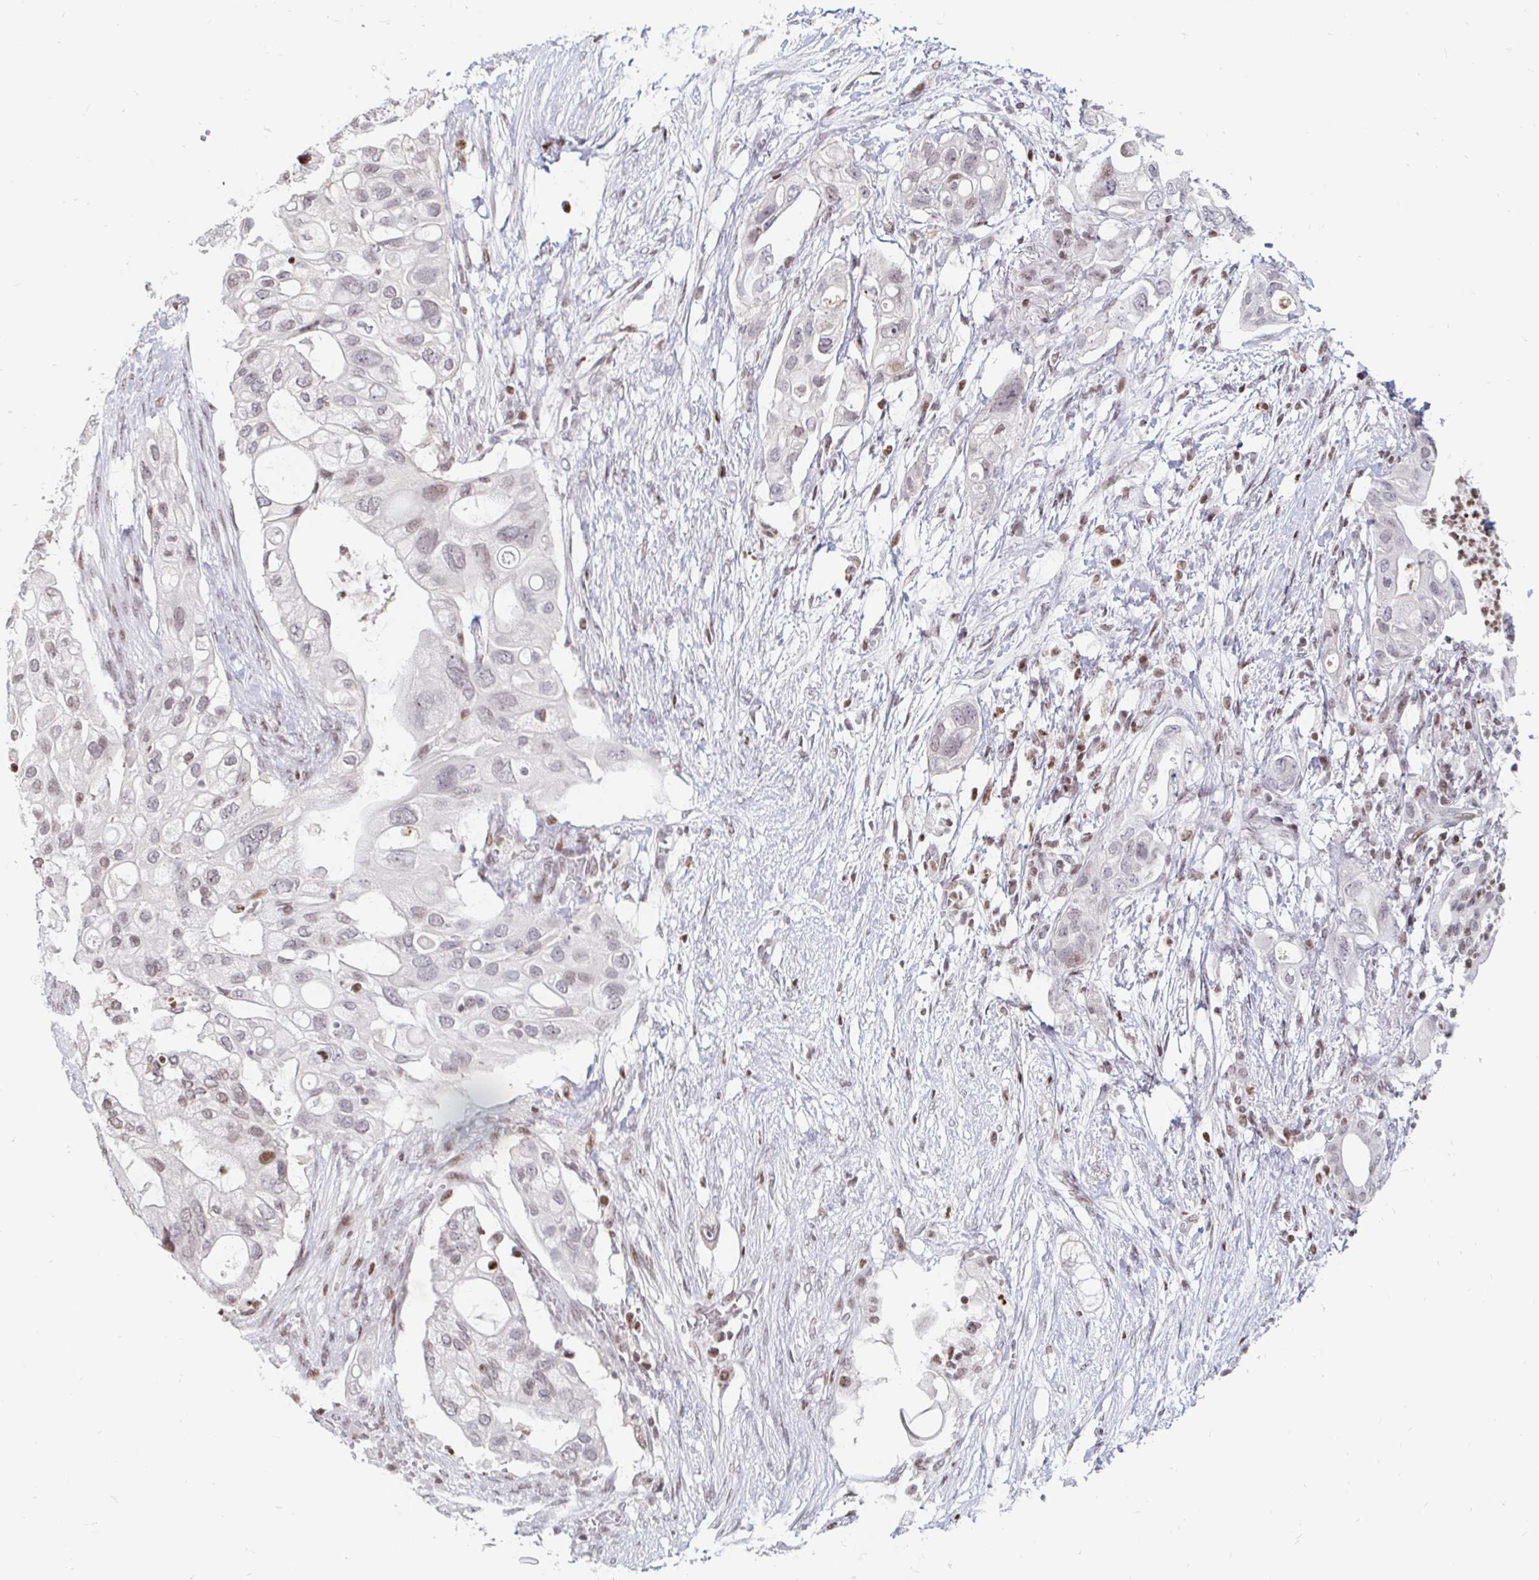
{"staining": {"intensity": "moderate", "quantity": "<25%", "location": "nuclear"}, "tissue": "pancreatic cancer", "cell_type": "Tumor cells", "image_type": "cancer", "snomed": [{"axis": "morphology", "description": "Adenocarcinoma, NOS"}, {"axis": "topography", "description": "Pancreas"}], "caption": "High-power microscopy captured an IHC histopathology image of pancreatic cancer (adenocarcinoma), revealing moderate nuclear positivity in about <25% of tumor cells.", "gene": "HOXC10", "patient": {"sex": "female", "age": 72}}